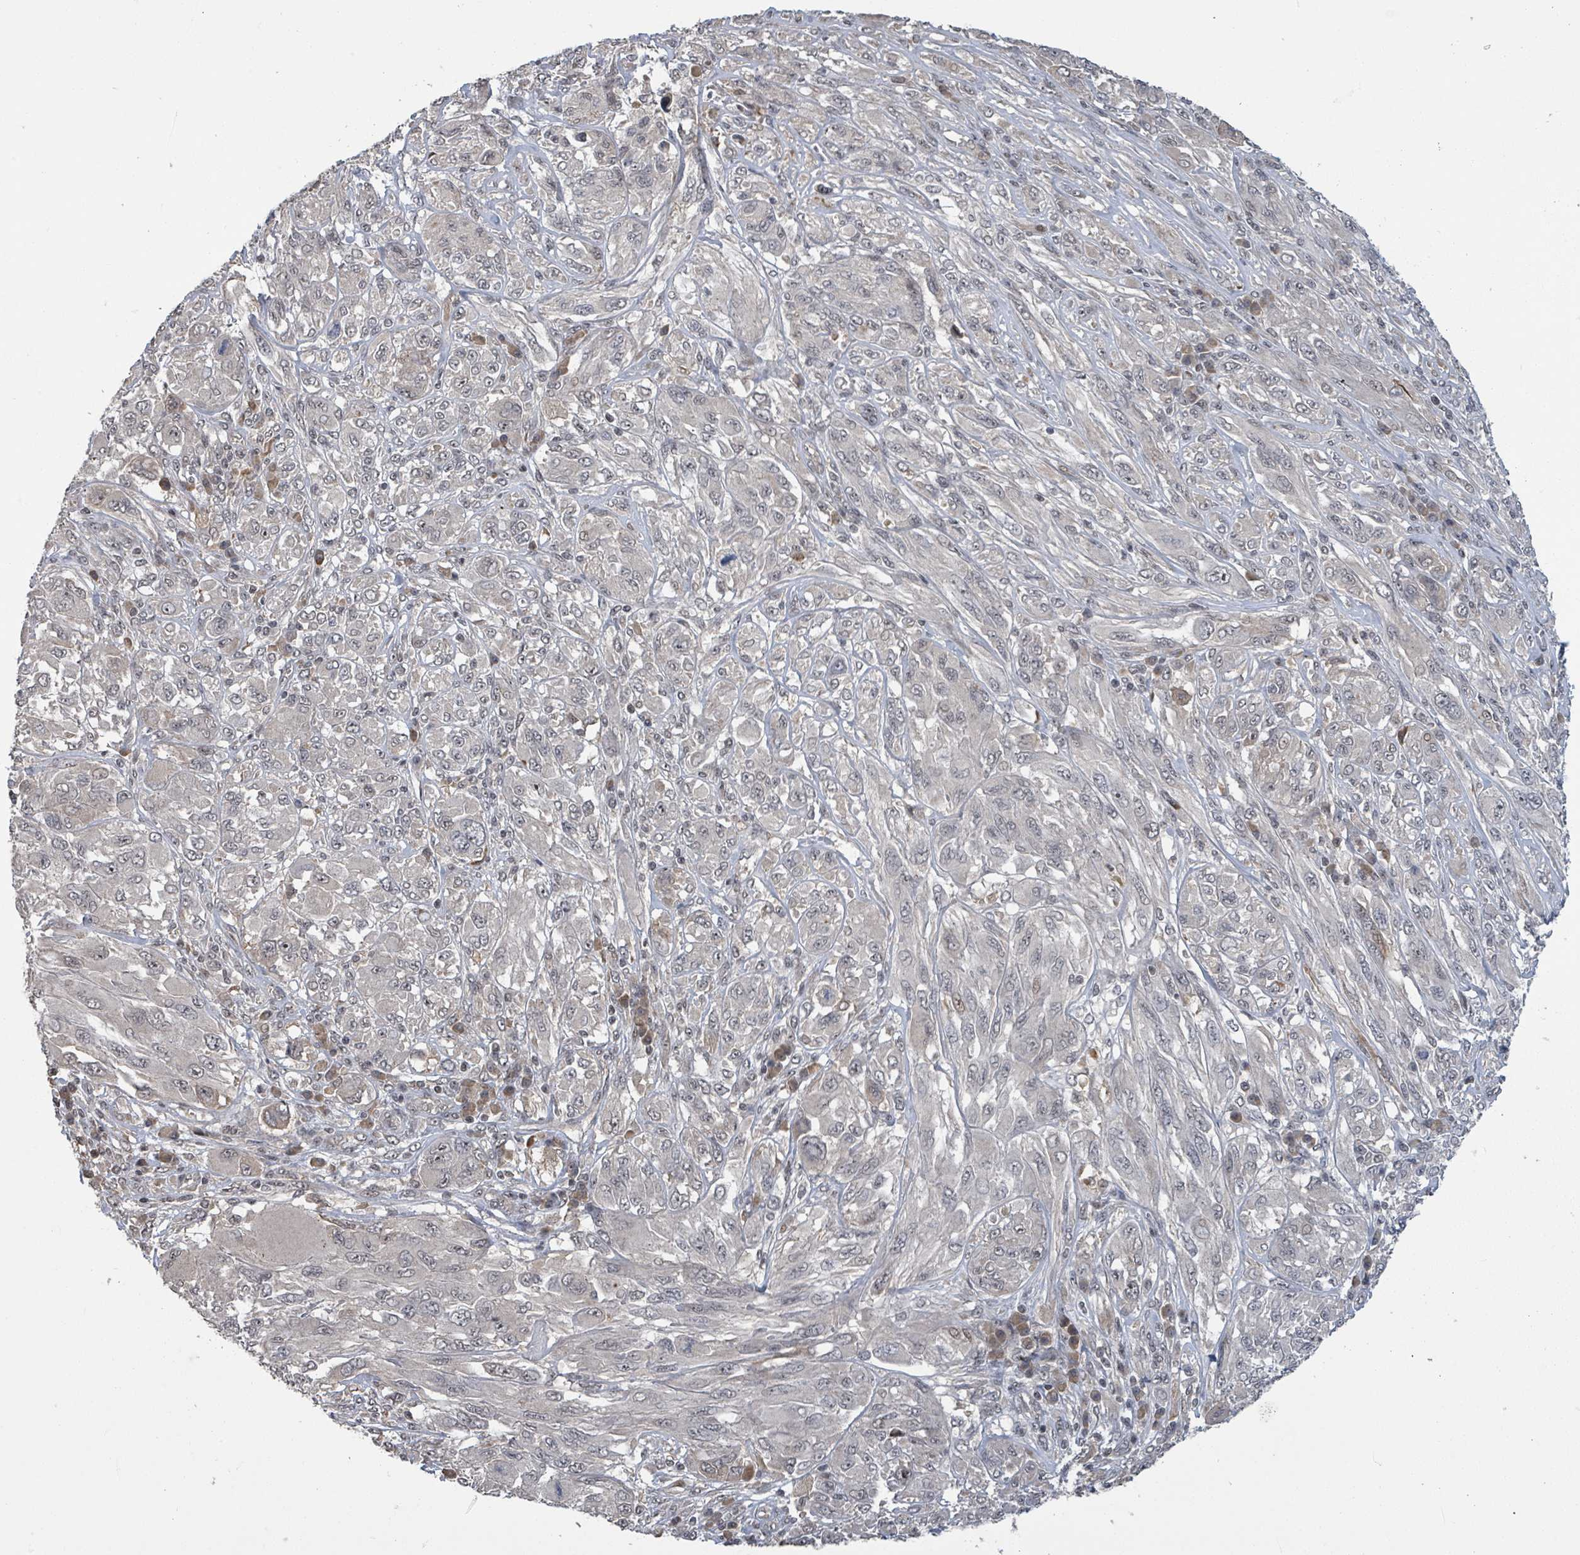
{"staining": {"intensity": "weak", "quantity": "<25%", "location": "nuclear"}, "tissue": "melanoma", "cell_type": "Tumor cells", "image_type": "cancer", "snomed": [{"axis": "morphology", "description": "Malignant melanoma, NOS"}, {"axis": "topography", "description": "Skin"}], "caption": "Melanoma stained for a protein using immunohistochemistry (IHC) exhibits no positivity tumor cells.", "gene": "ZBTB14", "patient": {"sex": "female", "age": 91}}